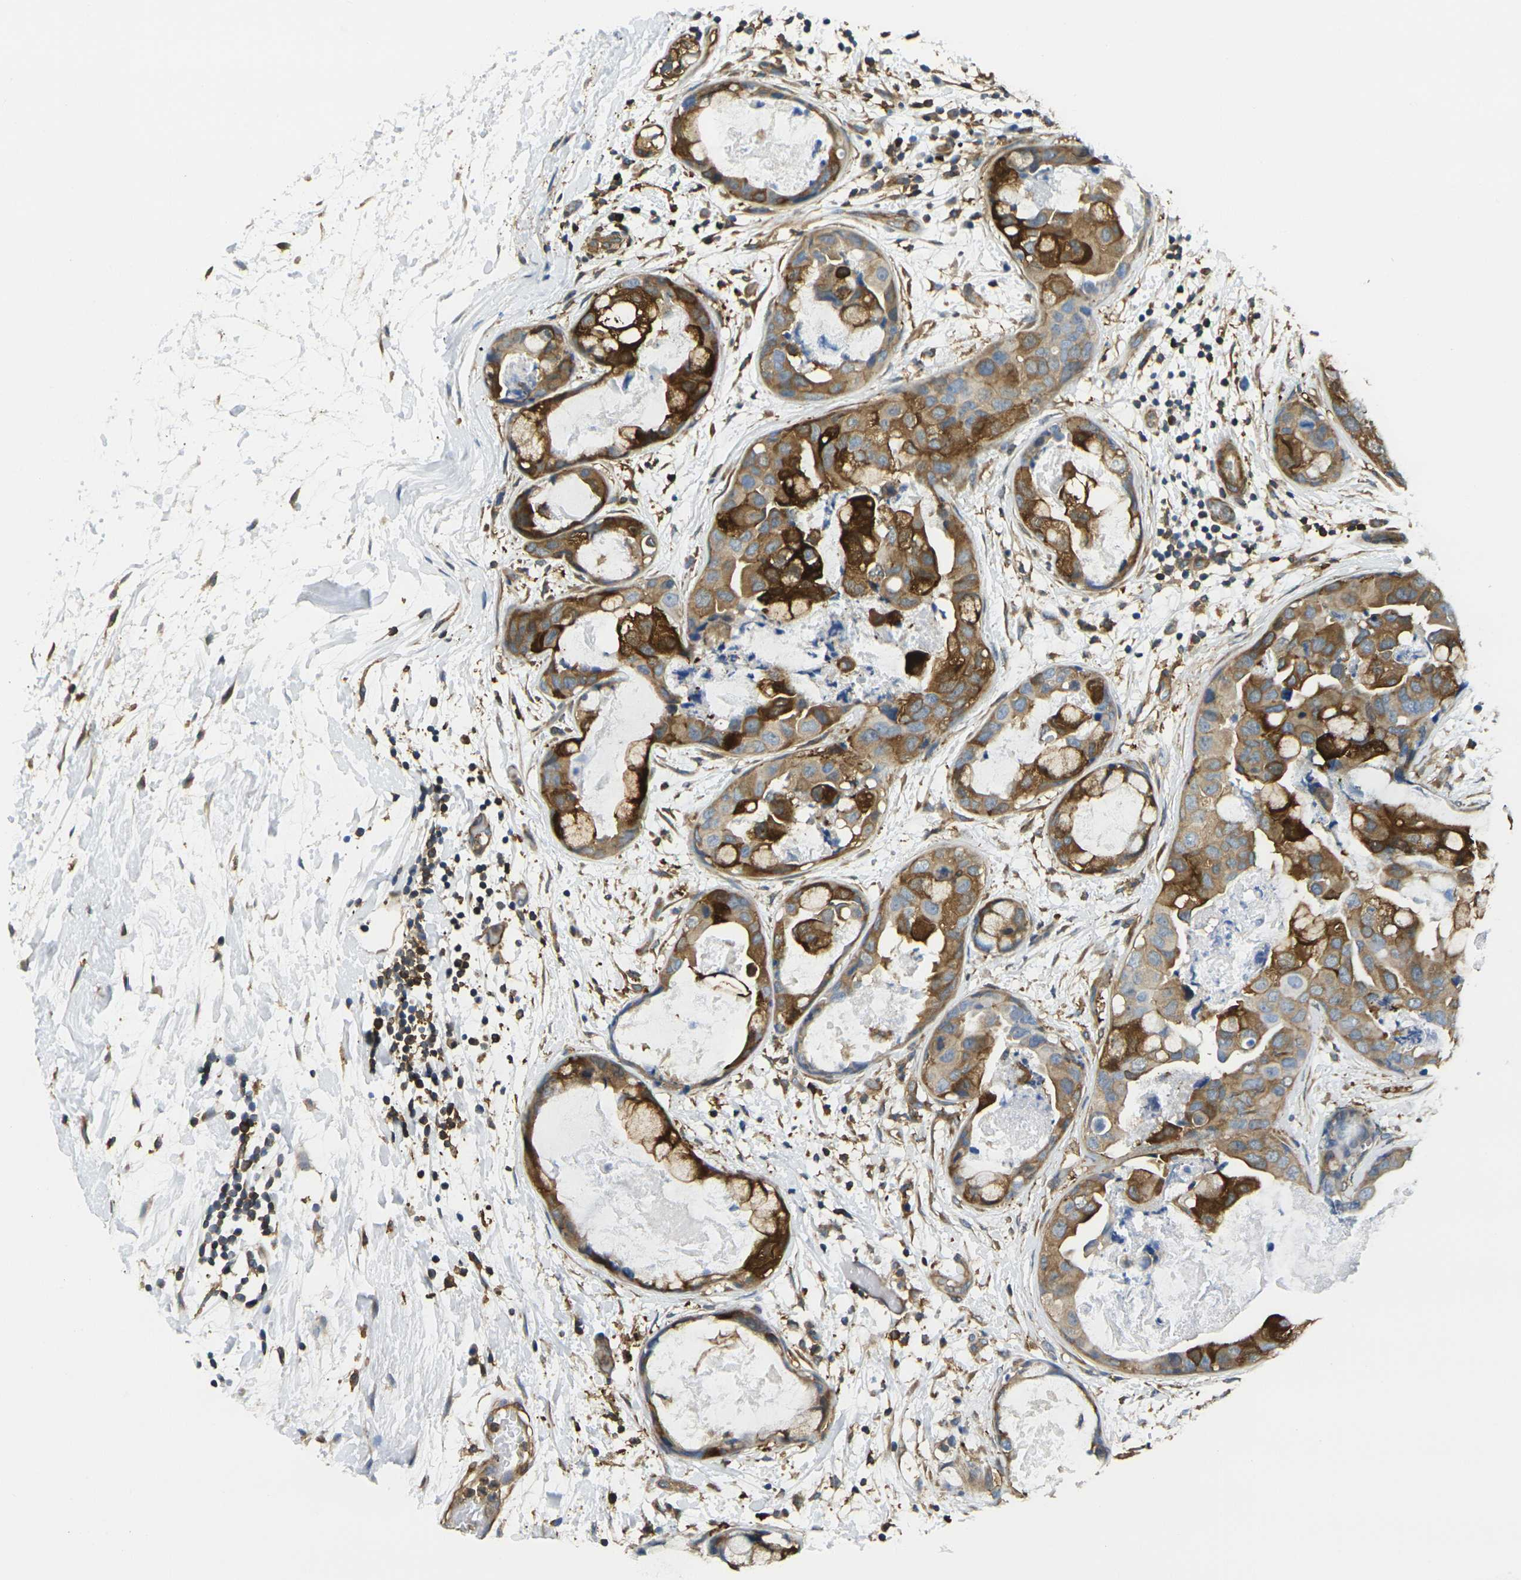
{"staining": {"intensity": "moderate", "quantity": ">75%", "location": "cytoplasmic/membranous"}, "tissue": "breast cancer", "cell_type": "Tumor cells", "image_type": "cancer", "snomed": [{"axis": "morphology", "description": "Duct carcinoma"}, {"axis": "topography", "description": "Breast"}], "caption": "Breast intraductal carcinoma stained with a brown dye demonstrates moderate cytoplasmic/membranous positive staining in about >75% of tumor cells.", "gene": "LASP1", "patient": {"sex": "female", "age": 40}}